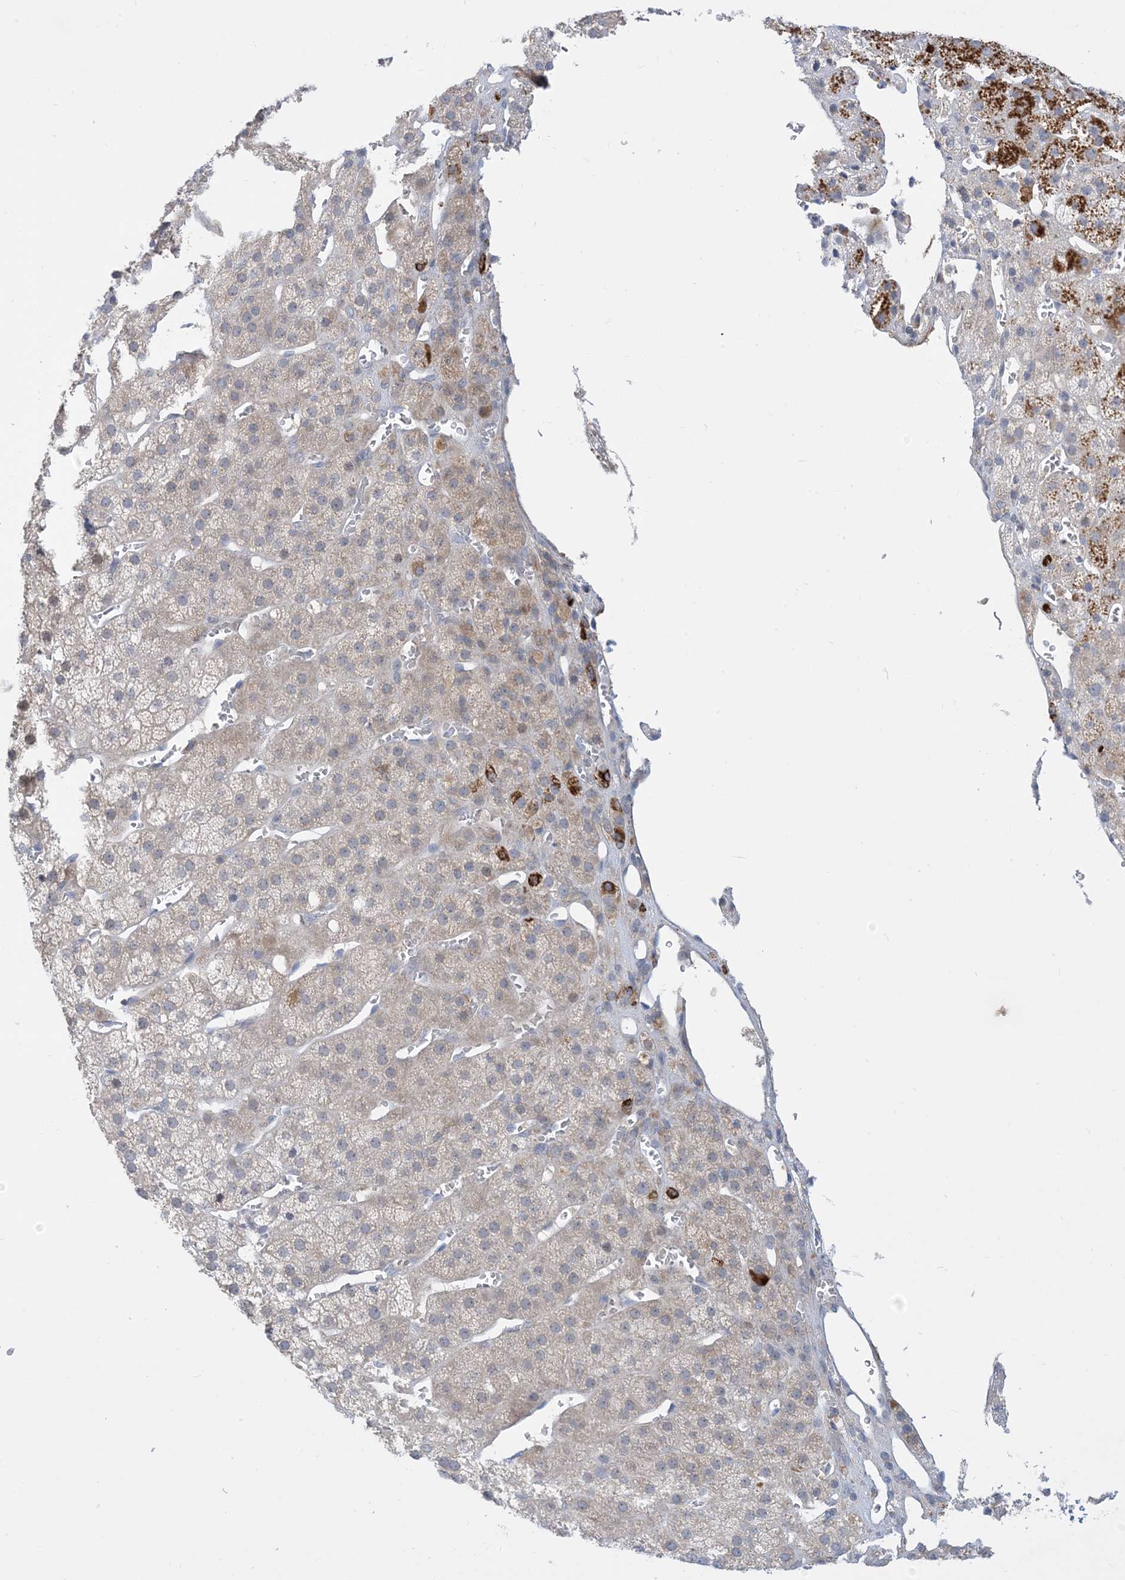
{"staining": {"intensity": "strong", "quantity": "<25%", "location": "cytoplasmic/membranous"}, "tissue": "adrenal gland", "cell_type": "Glandular cells", "image_type": "normal", "snomed": [{"axis": "morphology", "description": "Normal tissue, NOS"}, {"axis": "topography", "description": "Adrenal gland"}], "caption": "A medium amount of strong cytoplasmic/membranous positivity is present in approximately <25% of glandular cells in normal adrenal gland. Nuclei are stained in blue.", "gene": "AOC1", "patient": {"sex": "female", "age": 57}}